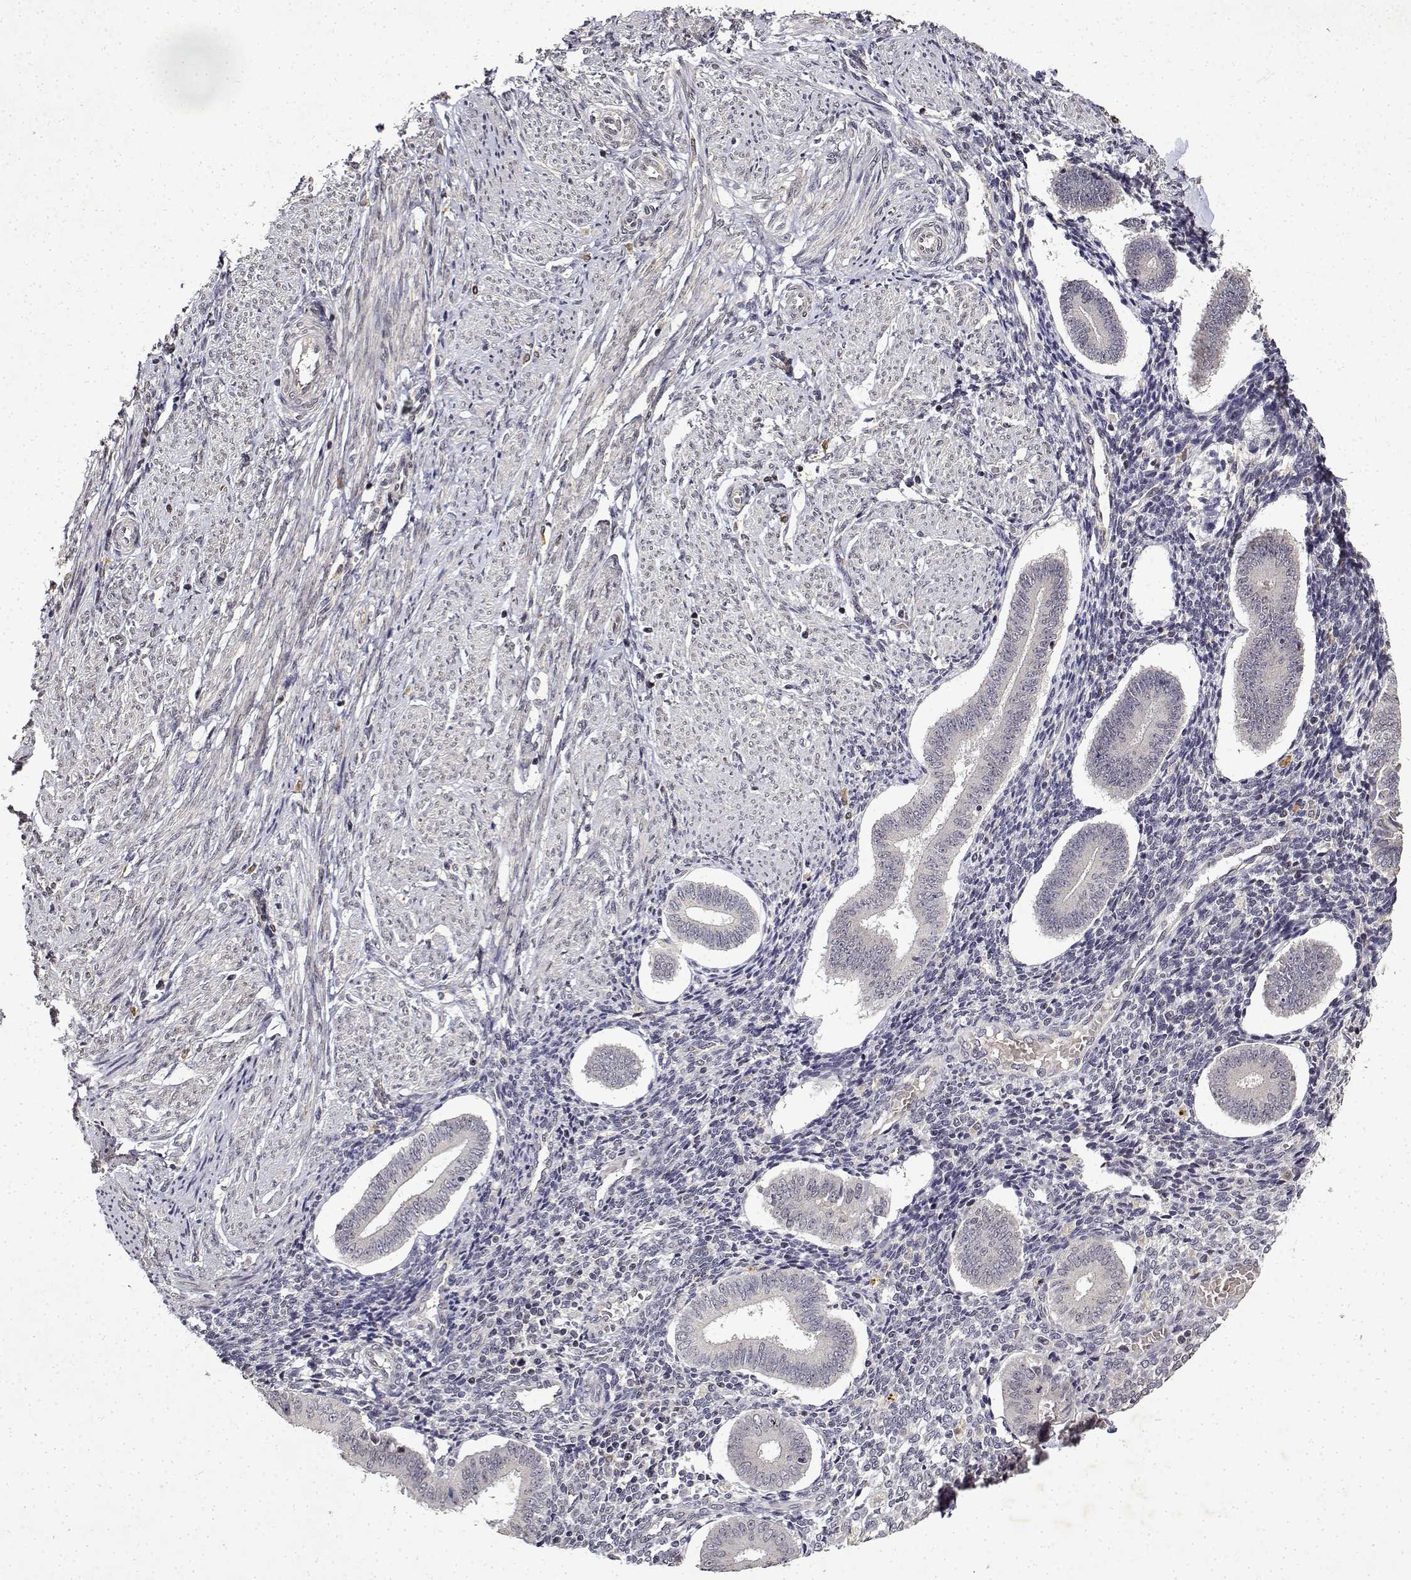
{"staining": {"intensity": "negative", "quantity": "none", "location": "none"}, "tissue": "endometrium", "cell_type": "Cells in endometrial stroma", "image_type": "normal", "snomed": [{"axis": "morphology", "description": "Normal tissue, NOS"}, {"axis": "topography", "description": "Endometrium"}], "caption": "Unremarkable endometrium was stained to show a protein in brown. There is no significant staining in cells in endometrial stroma.", "gene": "BDNF", "patient": {"sex": "female", "age": 40}}